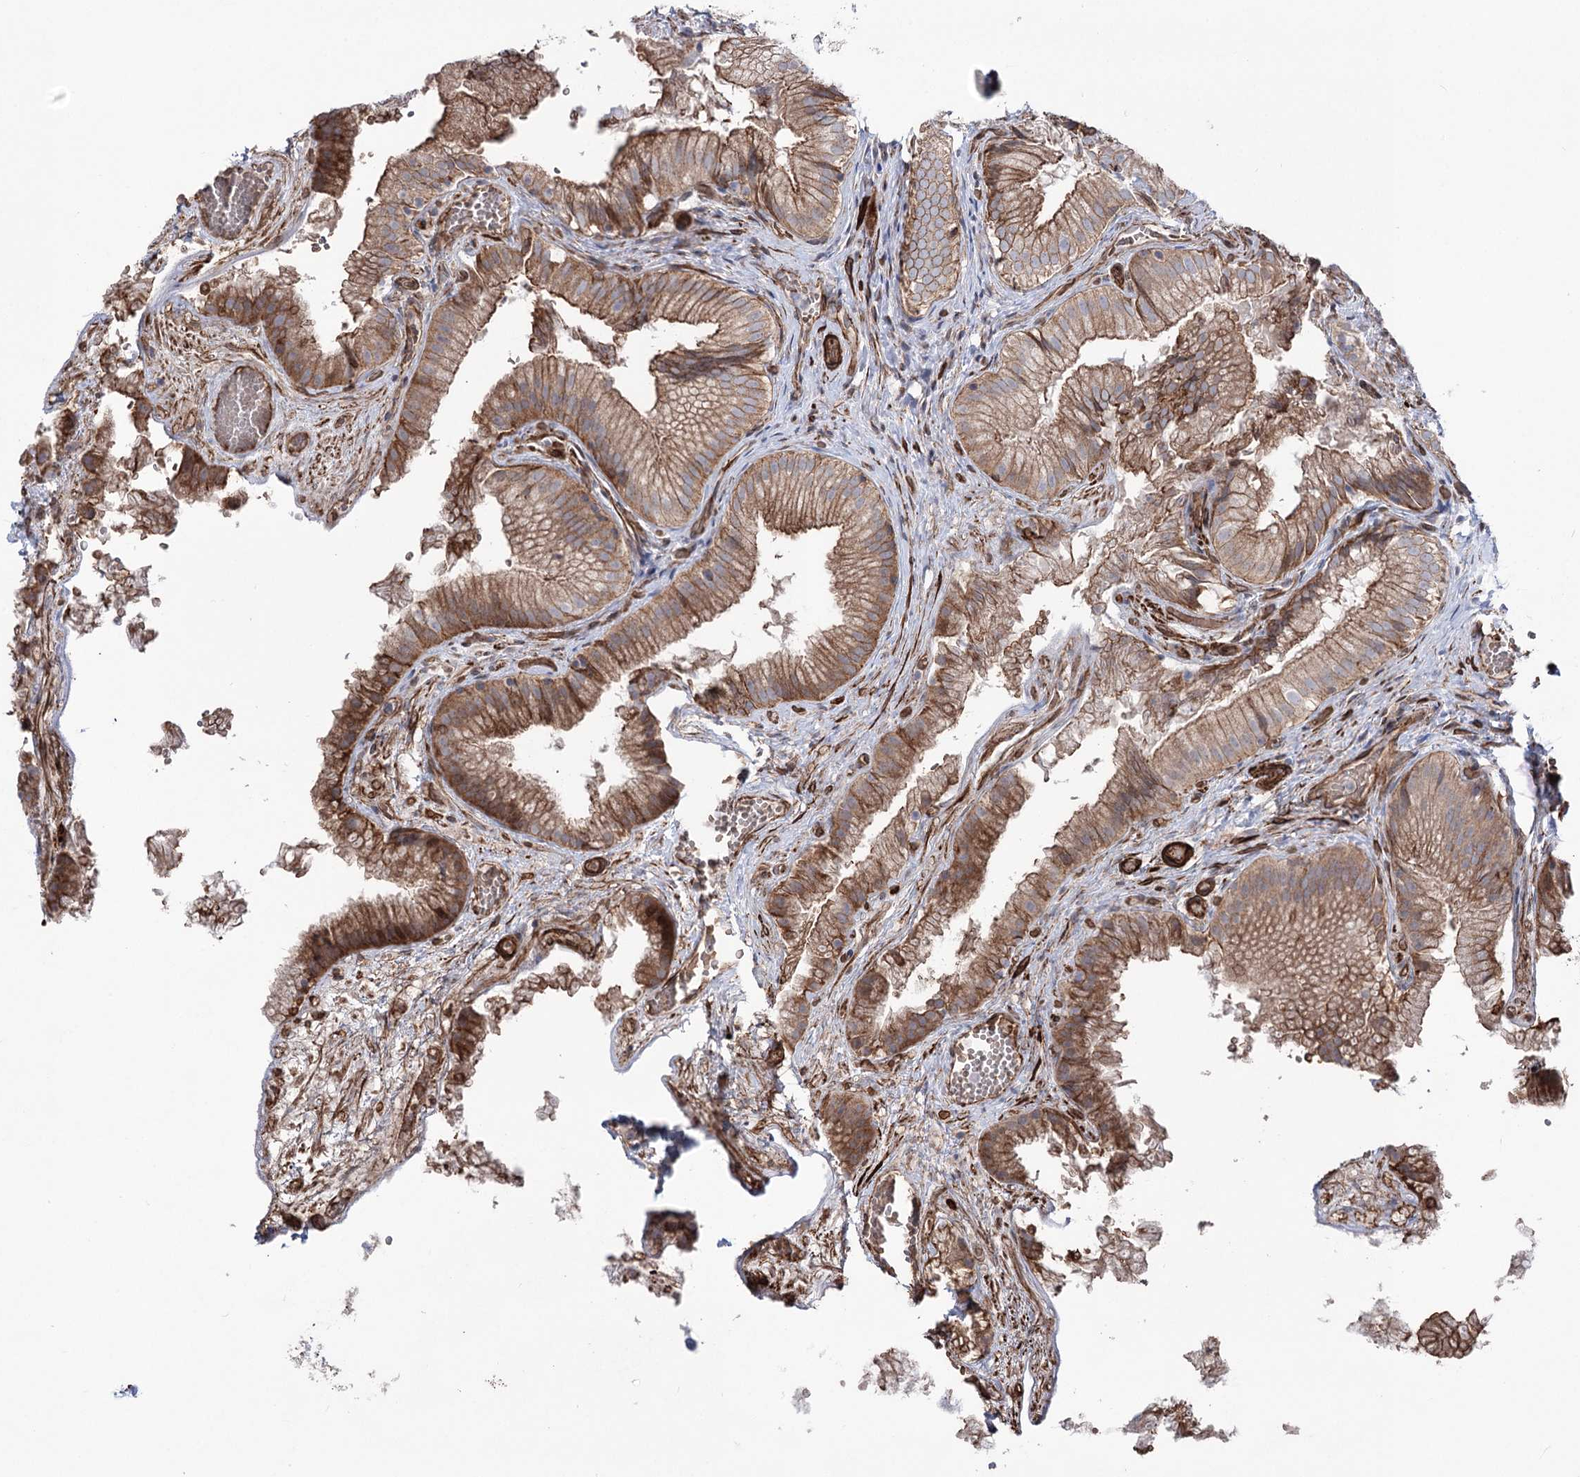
{"staining": {"intensity": "moderate", "quantity": ">75%", "location": "cytoplasmic/membranous"}, "tissue": "gallbladder", "cell_type": "Glandular cells", "image_type": "normal", "snomed": [{"axis": "morphology", "description": "Normal tissue, NOS"}, {"axis": "topography", "description": "Gallbladder"}], "caption": "This micrograph exhibits IHC staining of normal human gallbladder, with medium moderate cytoplasmic/membranous expression in approximately >75% of glandular cells.", "gene": "ARHGAP20", "patient": {"sex": "female", "age": 30}}